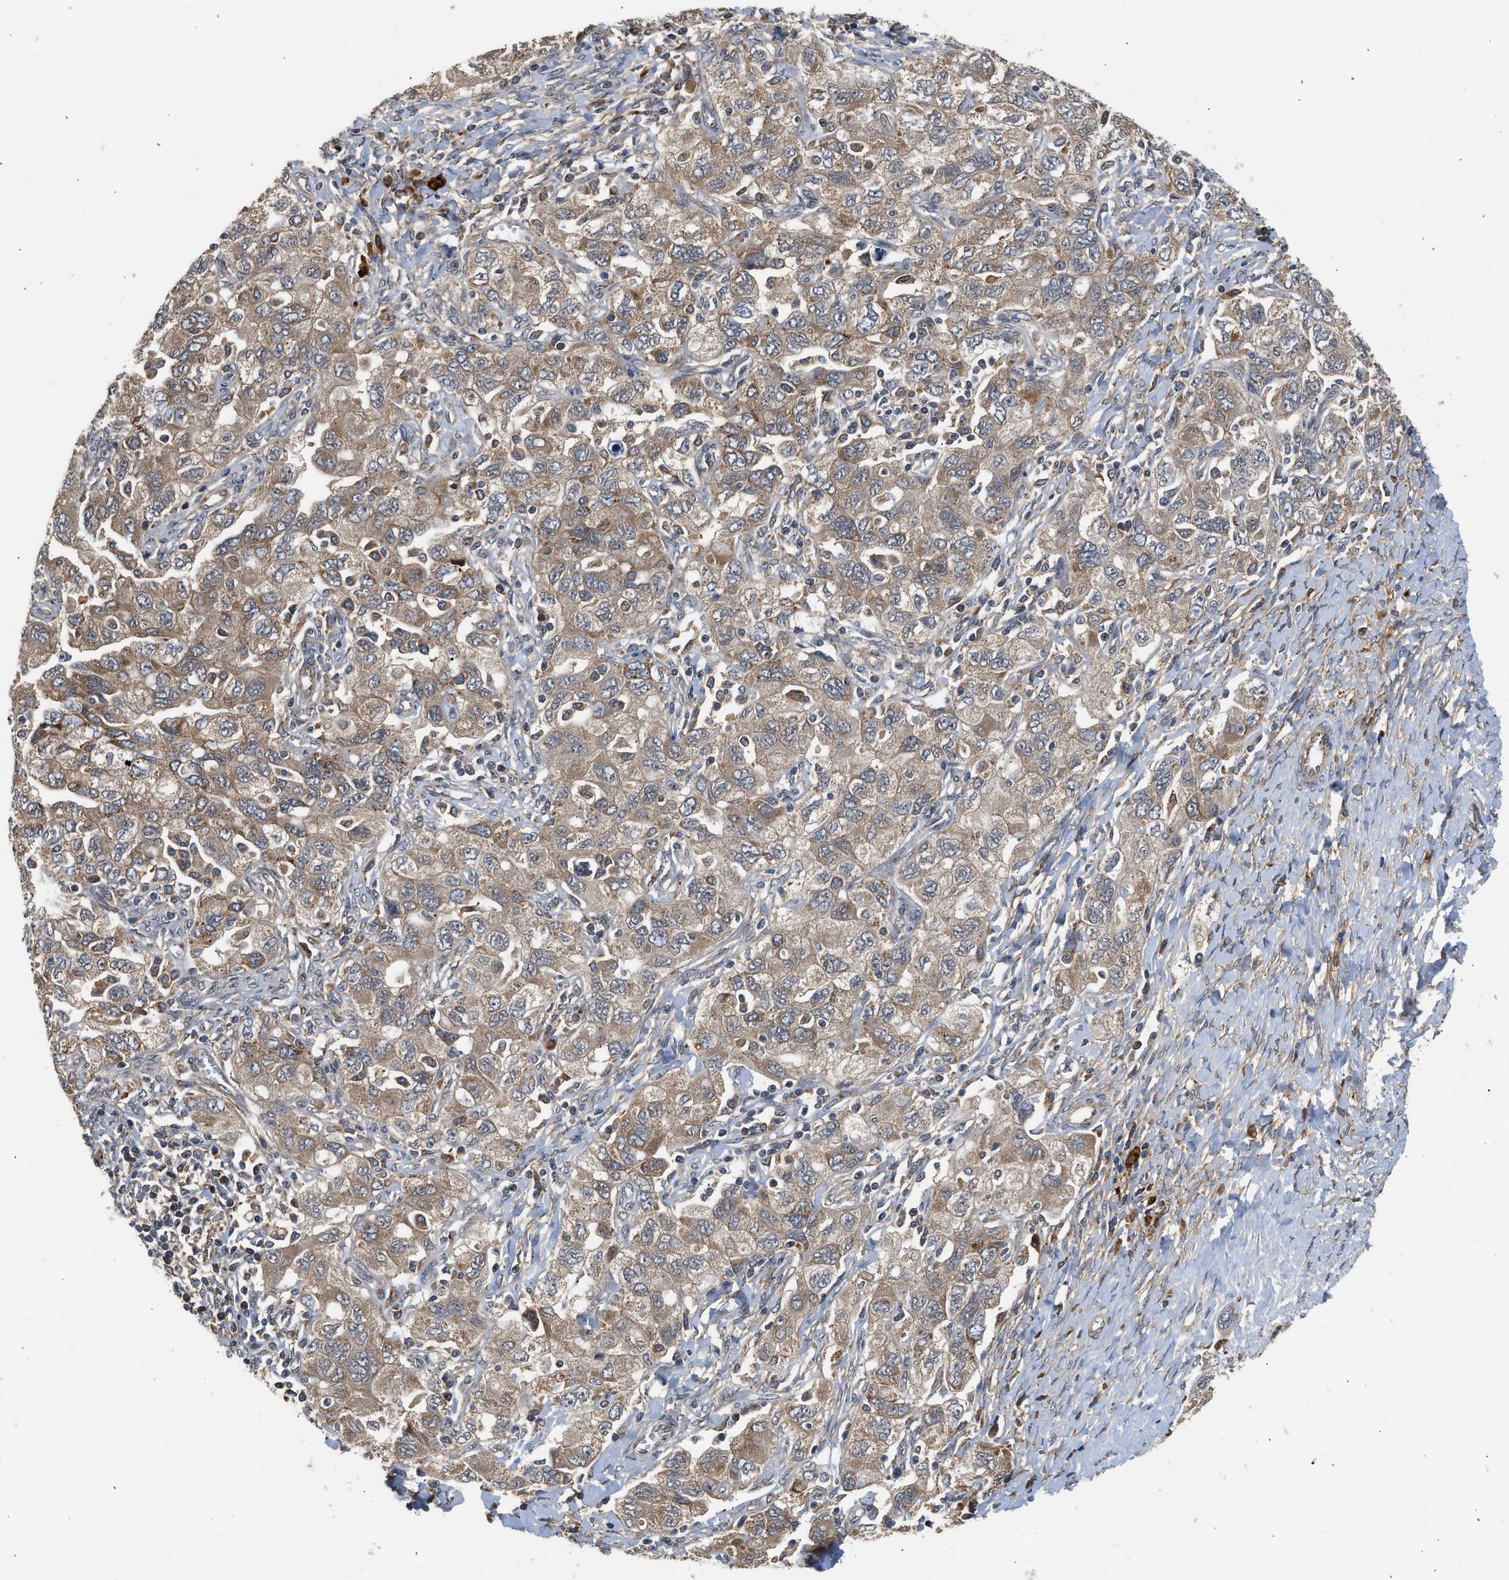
{"staining": {"intensity": "moderate", "quantity": ">75%", "location": "cytoplasmic/membranous"}, "tissue": "ovarian cancer", "cell_type": "Tumor cells", "image_type": "cancer", "snomed": [{"axis": "morphology", "description": "Carcinoma, NOS"}, {"axis": "morphology", "description": "Cystadenocarcinoma, serous, NOS"}, {"axis": "topography", "description": "Ovary"}], "caption": "Immunohistochemistry (IHC) (DAB (3,3'-diaminobenzidine)) staining of ovarian cancer (carcinoma) demonstrates moderate cytoplasmic/membranous protein expression in approximately >75% of tumor cells. (DAB IHC, brown staining for protein, blue staining for nuclei).", "gene": "POLG2", "patient": {"sex": "female", "age": 69}}